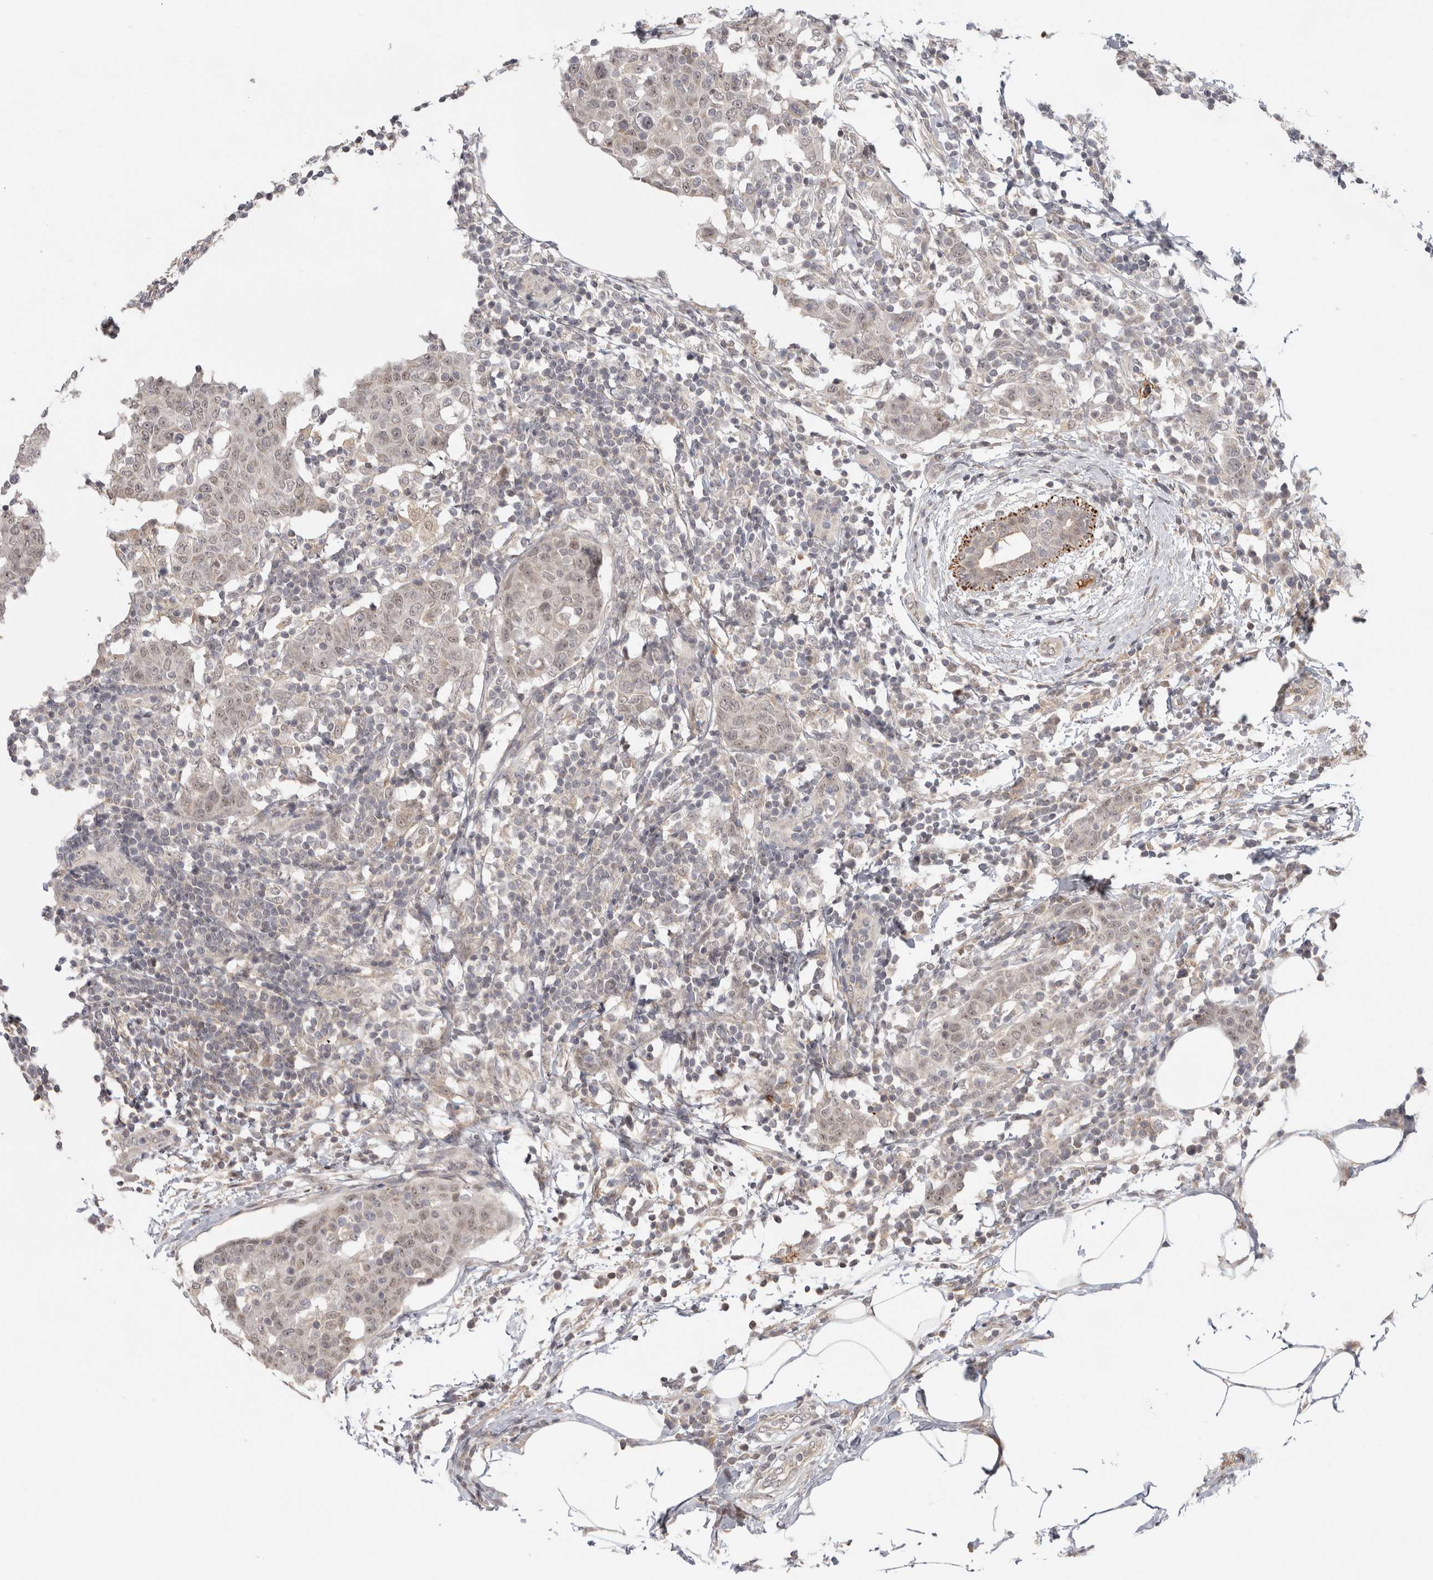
{"staining": {"intensity": "weak", "quantity": "25%-75%", "location": "cytoplasmic/membranous,nuclear"}, "tissue": "breast cancer", "cell_type": "Tumor cells", "image_type": "cancer", "snomed": [{"axis": "morphology", "description": "Normal tissue, NOS"}, {"axis": "morphology", "description": "Duct carcinoma"}, {"axis": "topography", "description": "Breast"}], "caption": "Protein staining of infiltrating ductal carcinoma (breast) tissue shows weak cytoplasmic/membranous and nuclear expression in about 25%-75% of tumor cells. The staining was performed using DAB, with brown indicating positive protein expression. Nuclei are stained blue with hematoxylin.", "gene": "ZNF318", "patient": {"sex": "female", "age": 37}}